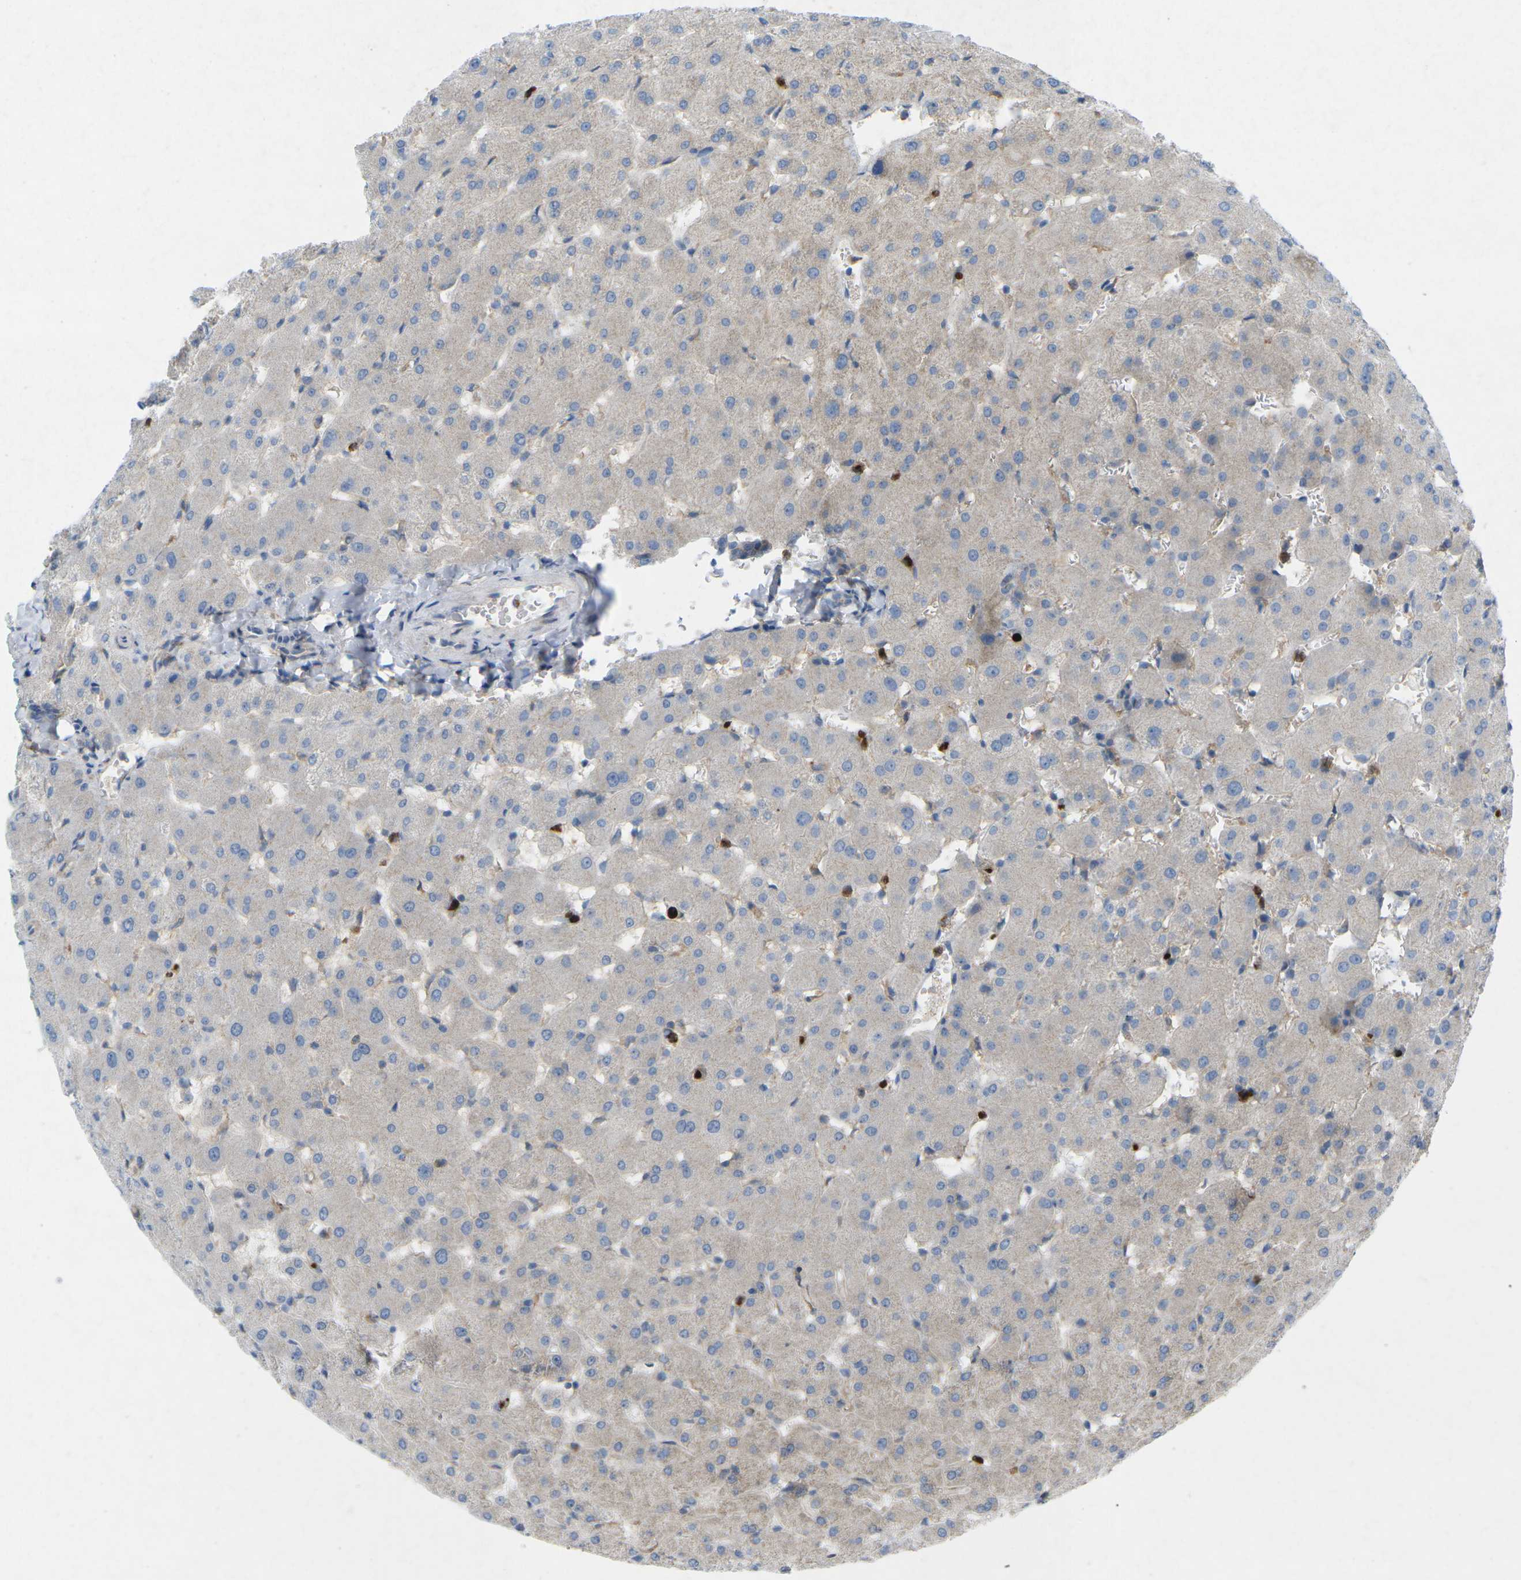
{"staining": {"intensity": "negative", "quantity": "none", "location": "none"}, "tissue": "liver", "cell_type": "Cholangiocytes", "image_type": "normal", "snomed": [{"axis": "morphology", "description": "Normal tissue, NOS"}, {"axis": "topography", "description": "Liver"}], "caption": "Liver was stained to show a protein in brown. There is no significant staining in cholangiocytes. (DAB (3,3'-diaminobenzidine) immunohistochemistry, high magnification).", "gene": "STK11", "patient": {"sex": "female", "age": 63}}